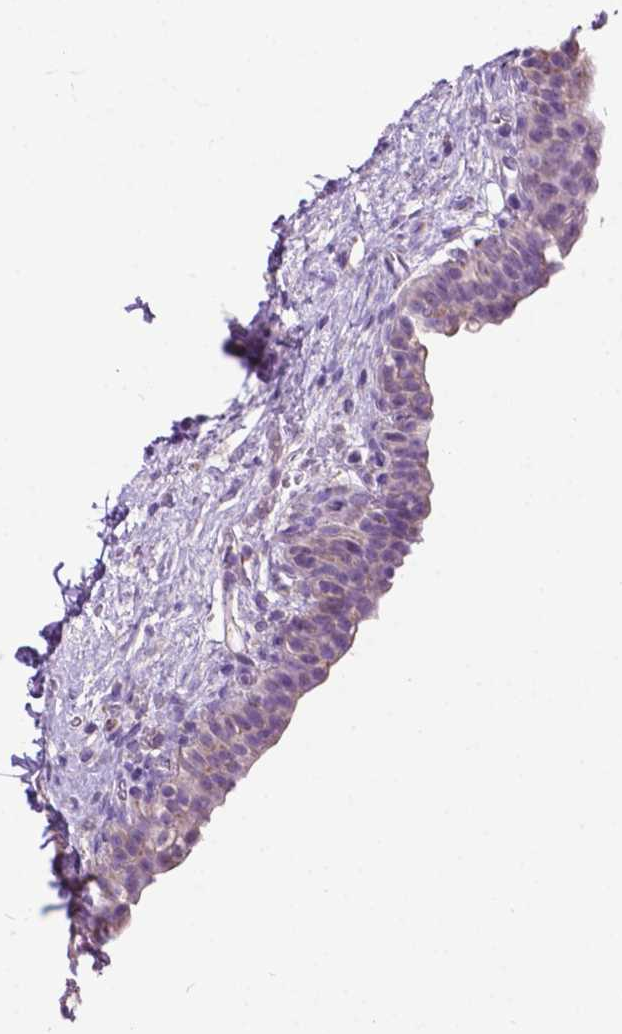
{"staining": {"intensity": "negative", "quantity": "none", "location": "none"}, "tissue": "urinary bladder", "cell_type": "Urothelial cells", "image_type": "normal", "snomed": [{"axis": "morphology", "description": "Normal tissue, NOS"}, {"axis": "topography", "description": "Urinary bladder"}], "caption": "Immunohistochemistry image of unremarkable human urinary bladder stained for a protein (brown), which demonstrates no staining in urothelial cells.", "gene": "PHYHIP", "patient": {"sex": "male", "age": 69}}